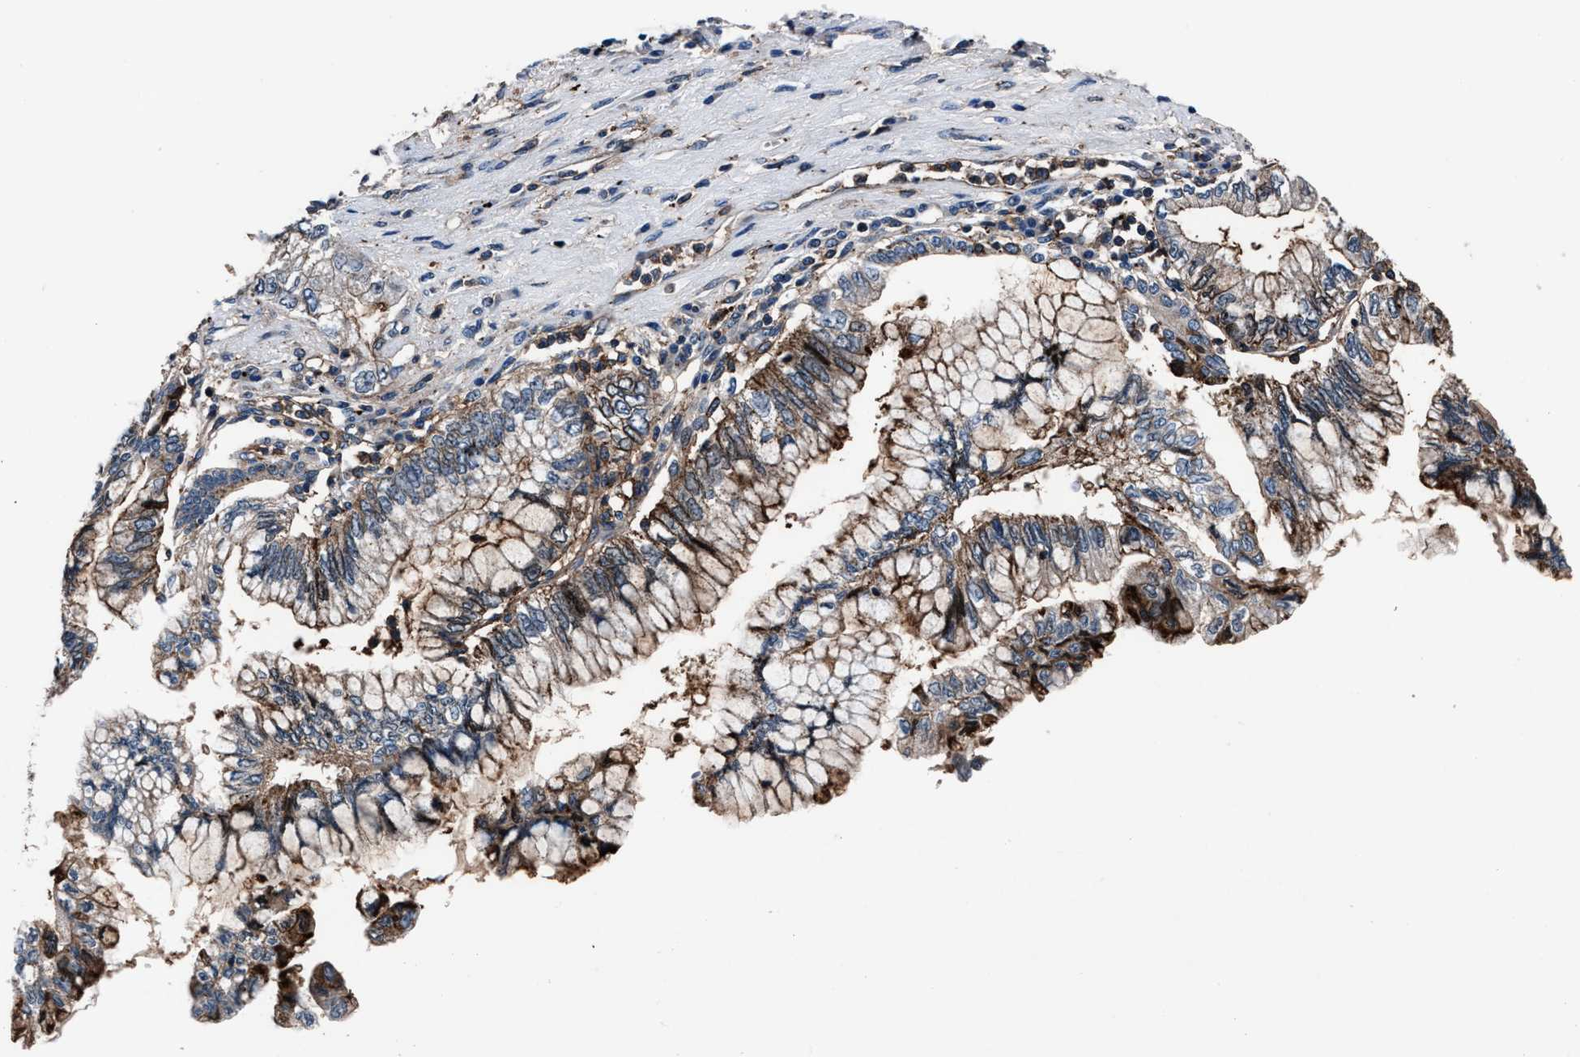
{"staining": {"intensity": "moderate", "quantity": ">75%", "location": "cytoplasmic/membranous"}, "tissue": "pancreatic cancer", "cell_type": "Tumor cells", "image_type": "cancer", "snomed": [{"axis": "morphology", "description": "Adenocarcinoma, NOS"}, {"axis": "topography", "description": "Pancreas"}], "caption": "Immunohistochemical staining of human adenocarcinoma (pancreatic) displays medium levels of moderate cytoplasmic/membranous positivity in about >75% of tumor cells.", "gene": "MFSD11", "patient": {"sex": "female", "age": 73}}